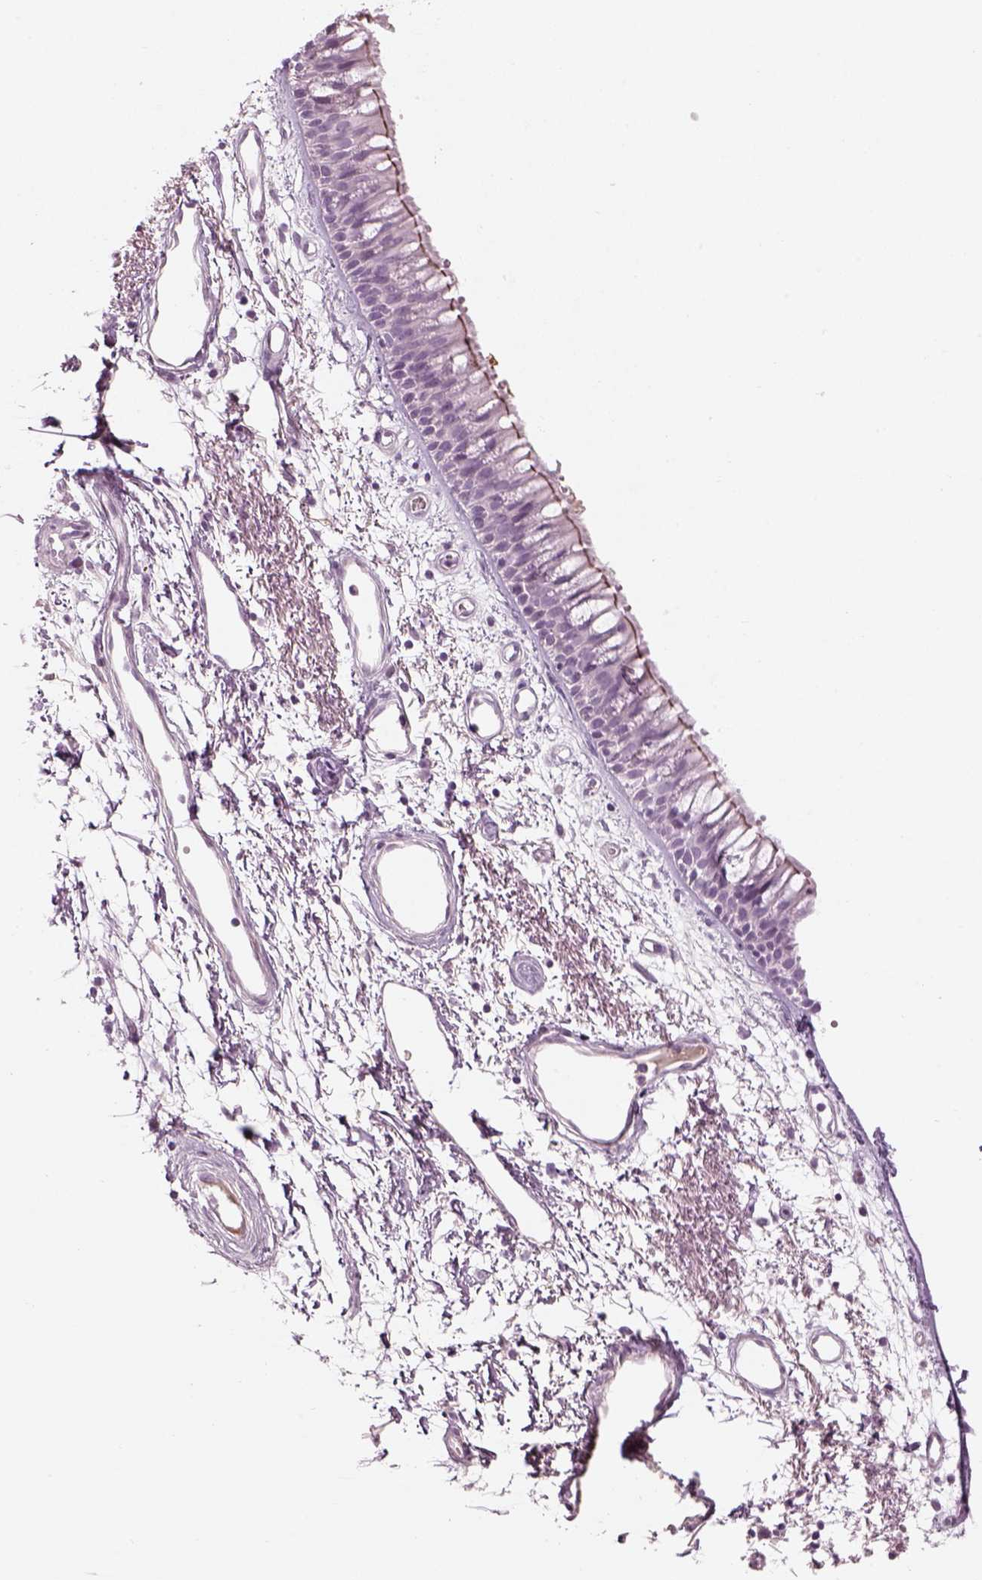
{"staining": {"intensity": "strong", "quantity": "25%-75%", "location": "cytoplasmic/membranous"}, "tissue": "bronchus", "cell_type": "Respiratory epithelial cells", "image_type": "normal", "snomed": [{"axis": "morphology", "description": "Normal tissue, NOS"}, {"axis": "morphology", "description": "Squamous cell carcinoma, NOS"}, {"axis": "topography", "description": "Cartilage tissue"}, {"axis": "topography", "description": "Bronchus"}, {"axis": "topography", "description": "Lung"}], "caption": "IHC (DAB) staining of unremarkable human bronchus reveals strong cytoplasmic/membranous protein staining in about 25%-75% of respiratory epithelial cells.", "gene": "PABPC1L2A", "patient": {"sex": "male", "age": 66}}